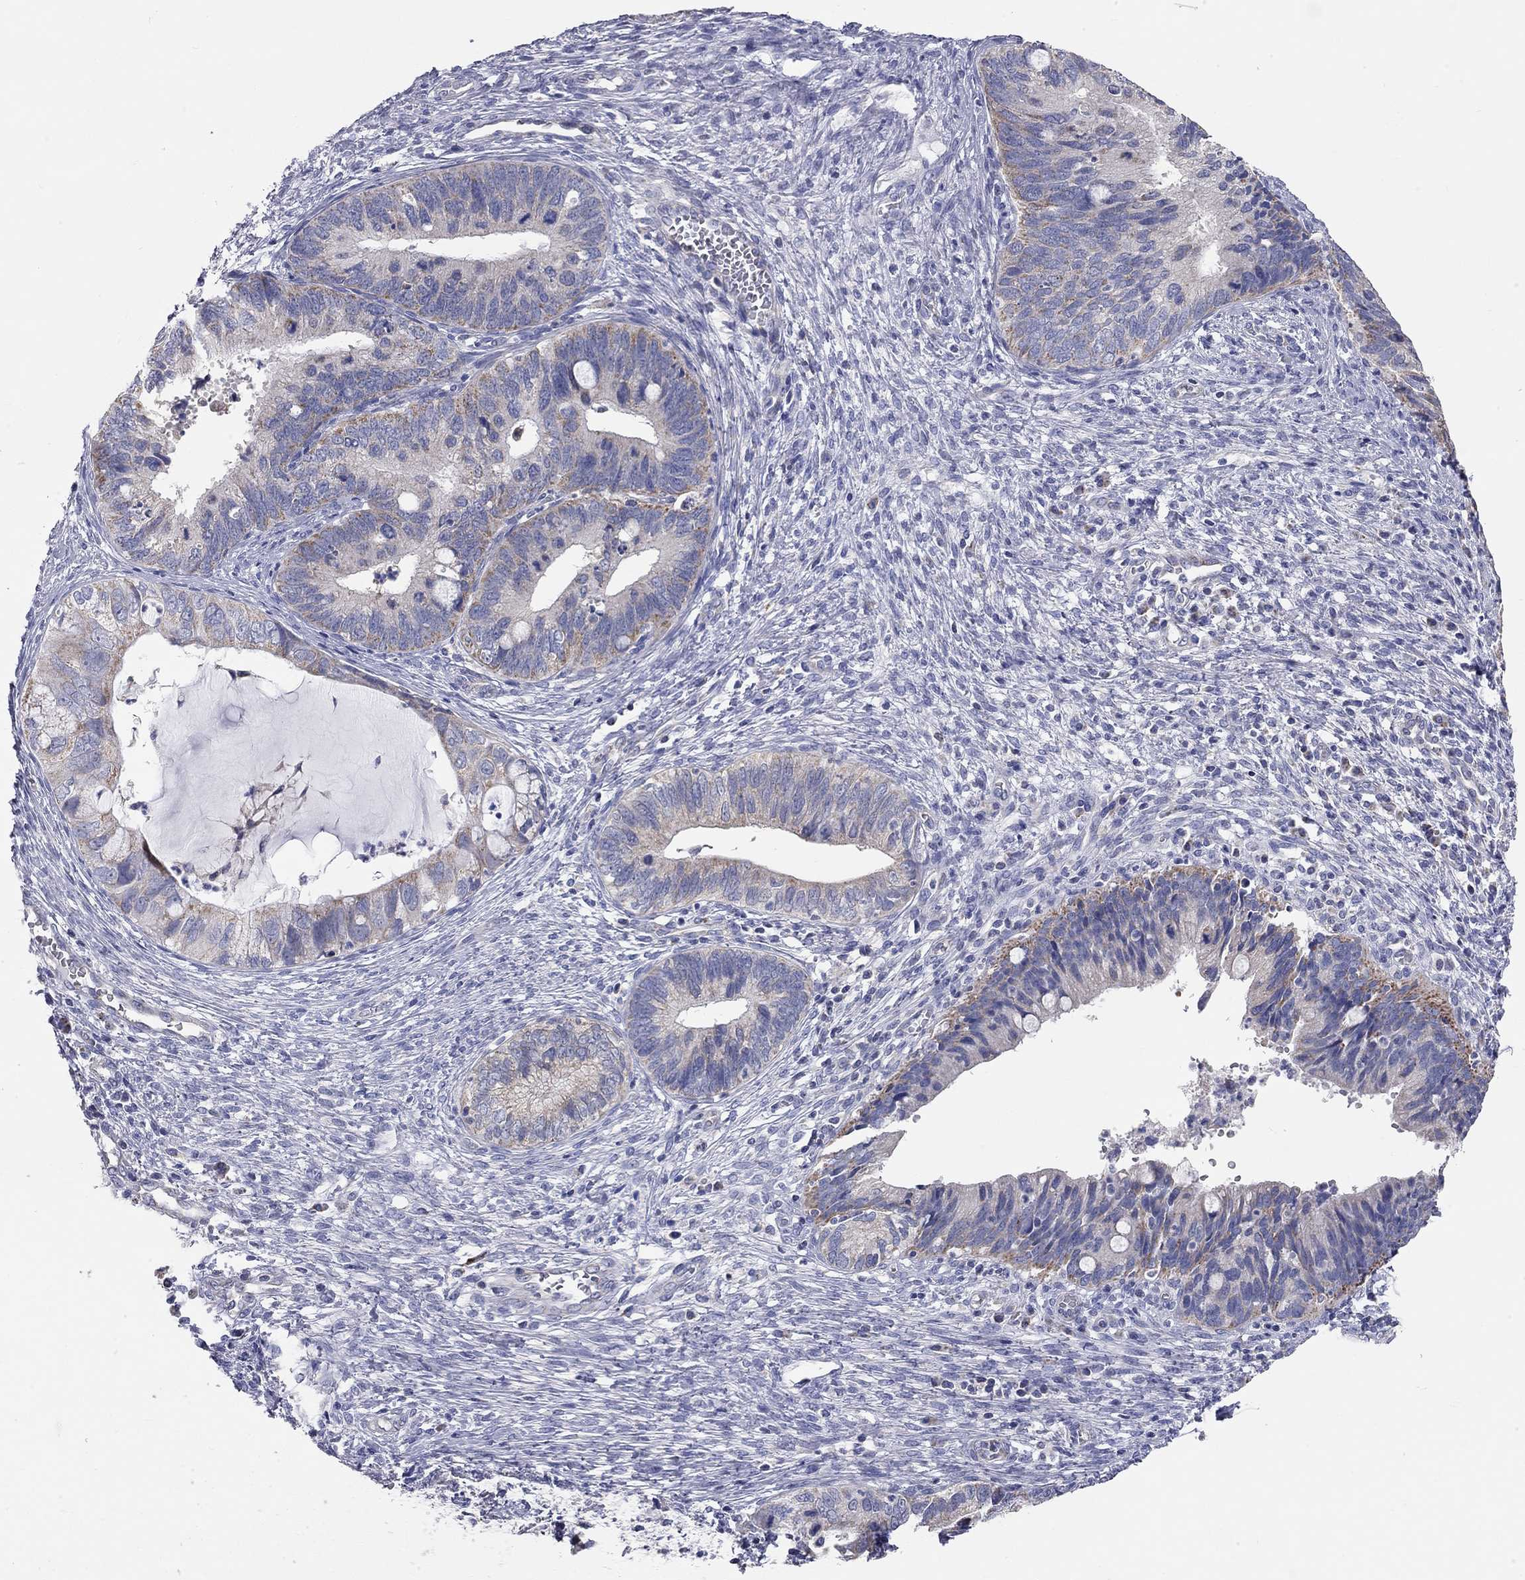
{"staining": {"intensity": "moderate", "quantity": "<25%", "location": "cytoplasmic/membranous"}, "tissue": "cervical cancer", "cell_type": "Tumor cells", "image_type": "cancer", "snomed": [{"axis": "morphology", "description": "Adenocarcinoma, NOS"}, {"axis": "topography", "description": "Cervix"}], "caption": "Cervical cancer stained with immunohistochemistry reveals moderate cytoplasmic/membranous expression in about <25% of tumor cells.", "gene": "CFAP161", "patient": {"sex": "female", "age": 42}}